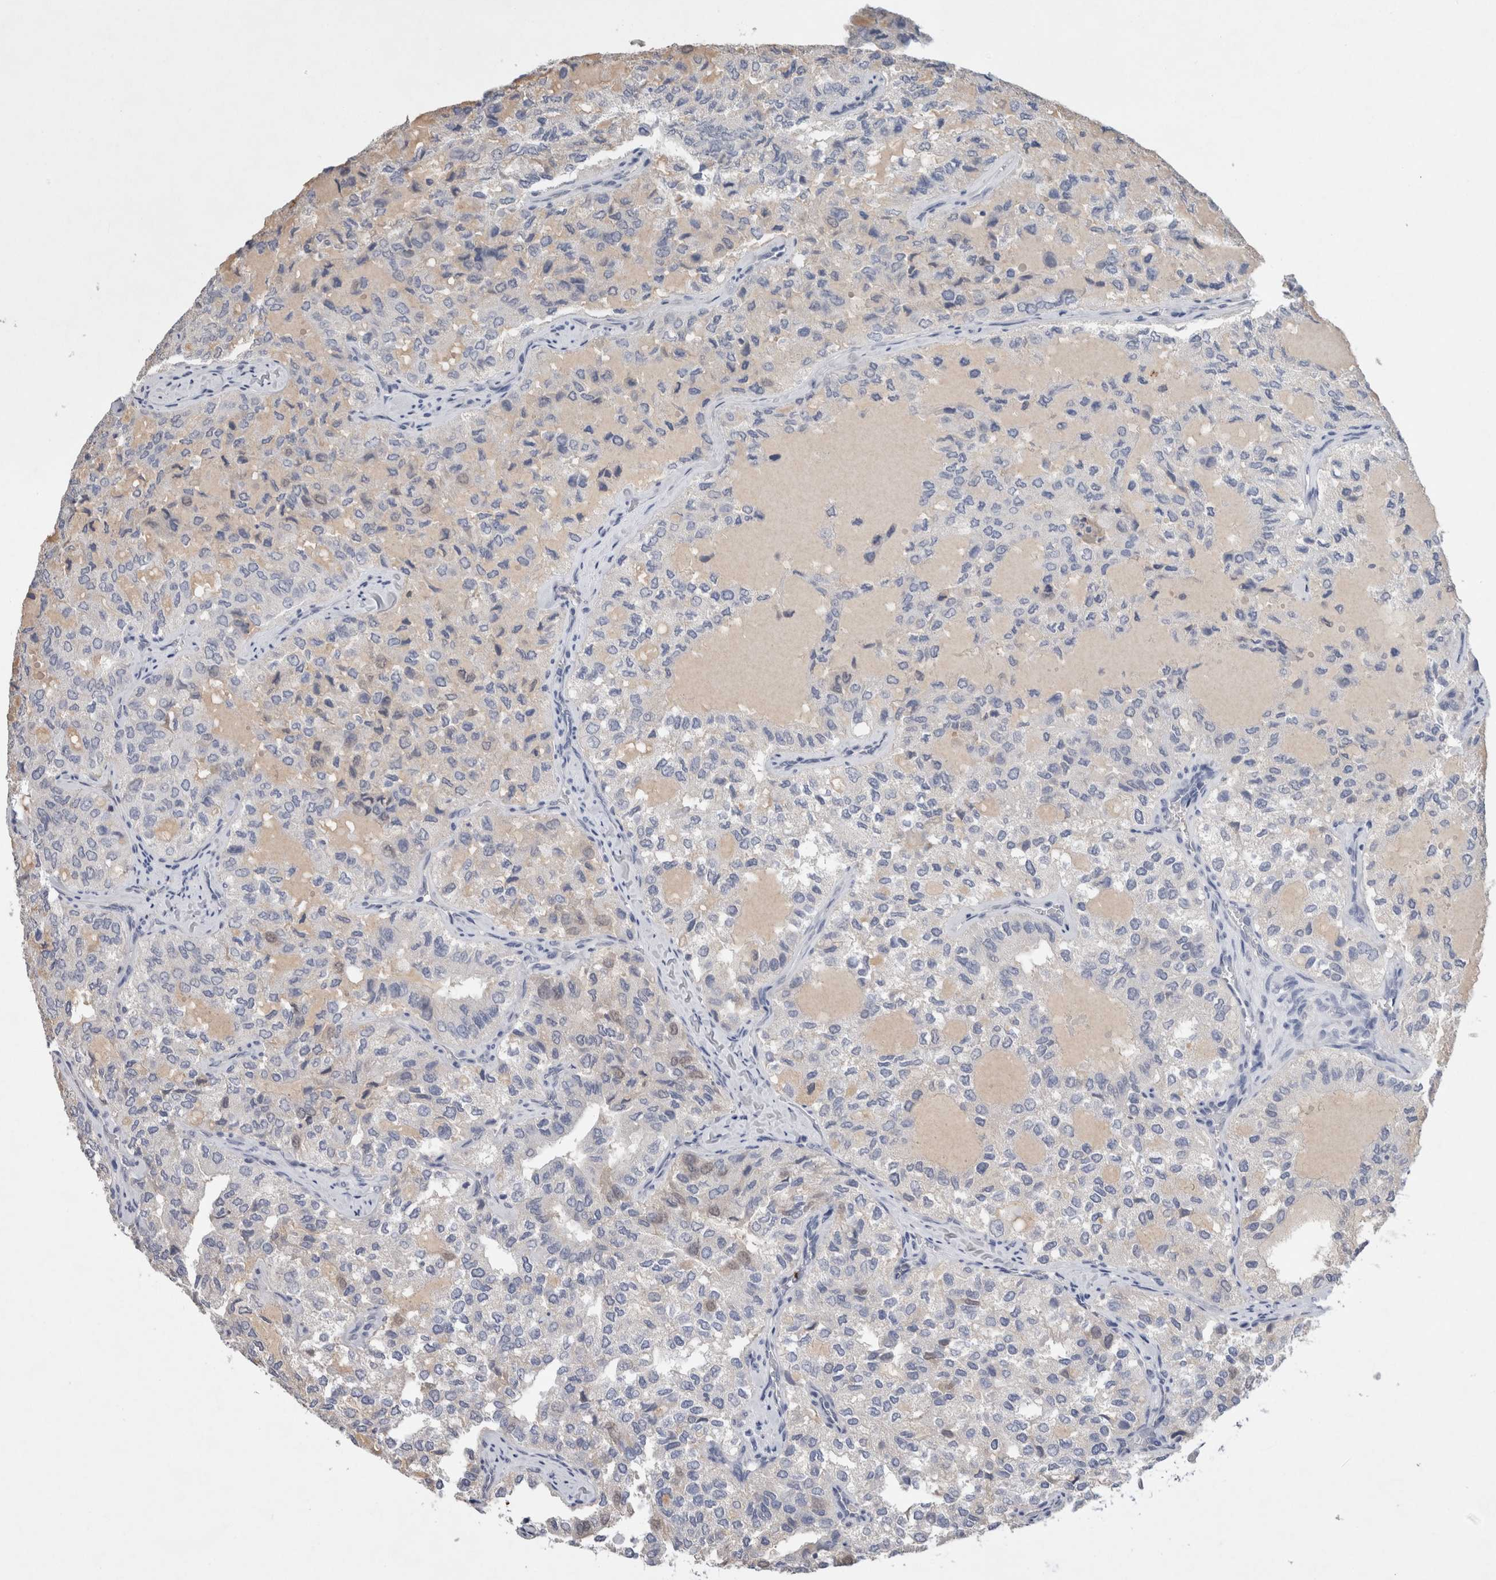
{"staining": {"intensity": "negative", "quantity": "none", "location": "none"}, "tissue": "thyroid cancer", "cell_type": "Tumor cells", "image_type": "cancer", "snomed": [{"axis": "morphology", "description": "Follicular adenoma carcinoma, NOS"}, {"axis": "topography", "description": "Thyroid gland"}], "caption": "Immunohistochemistry (IHC) photomicrograph of thyroid follicular adenoma carcinoma stained for a protein (brown), which reveals no staining in tumor cells.", "gene": "FABP7", "patient": {"sex": "male", "age": 75}}